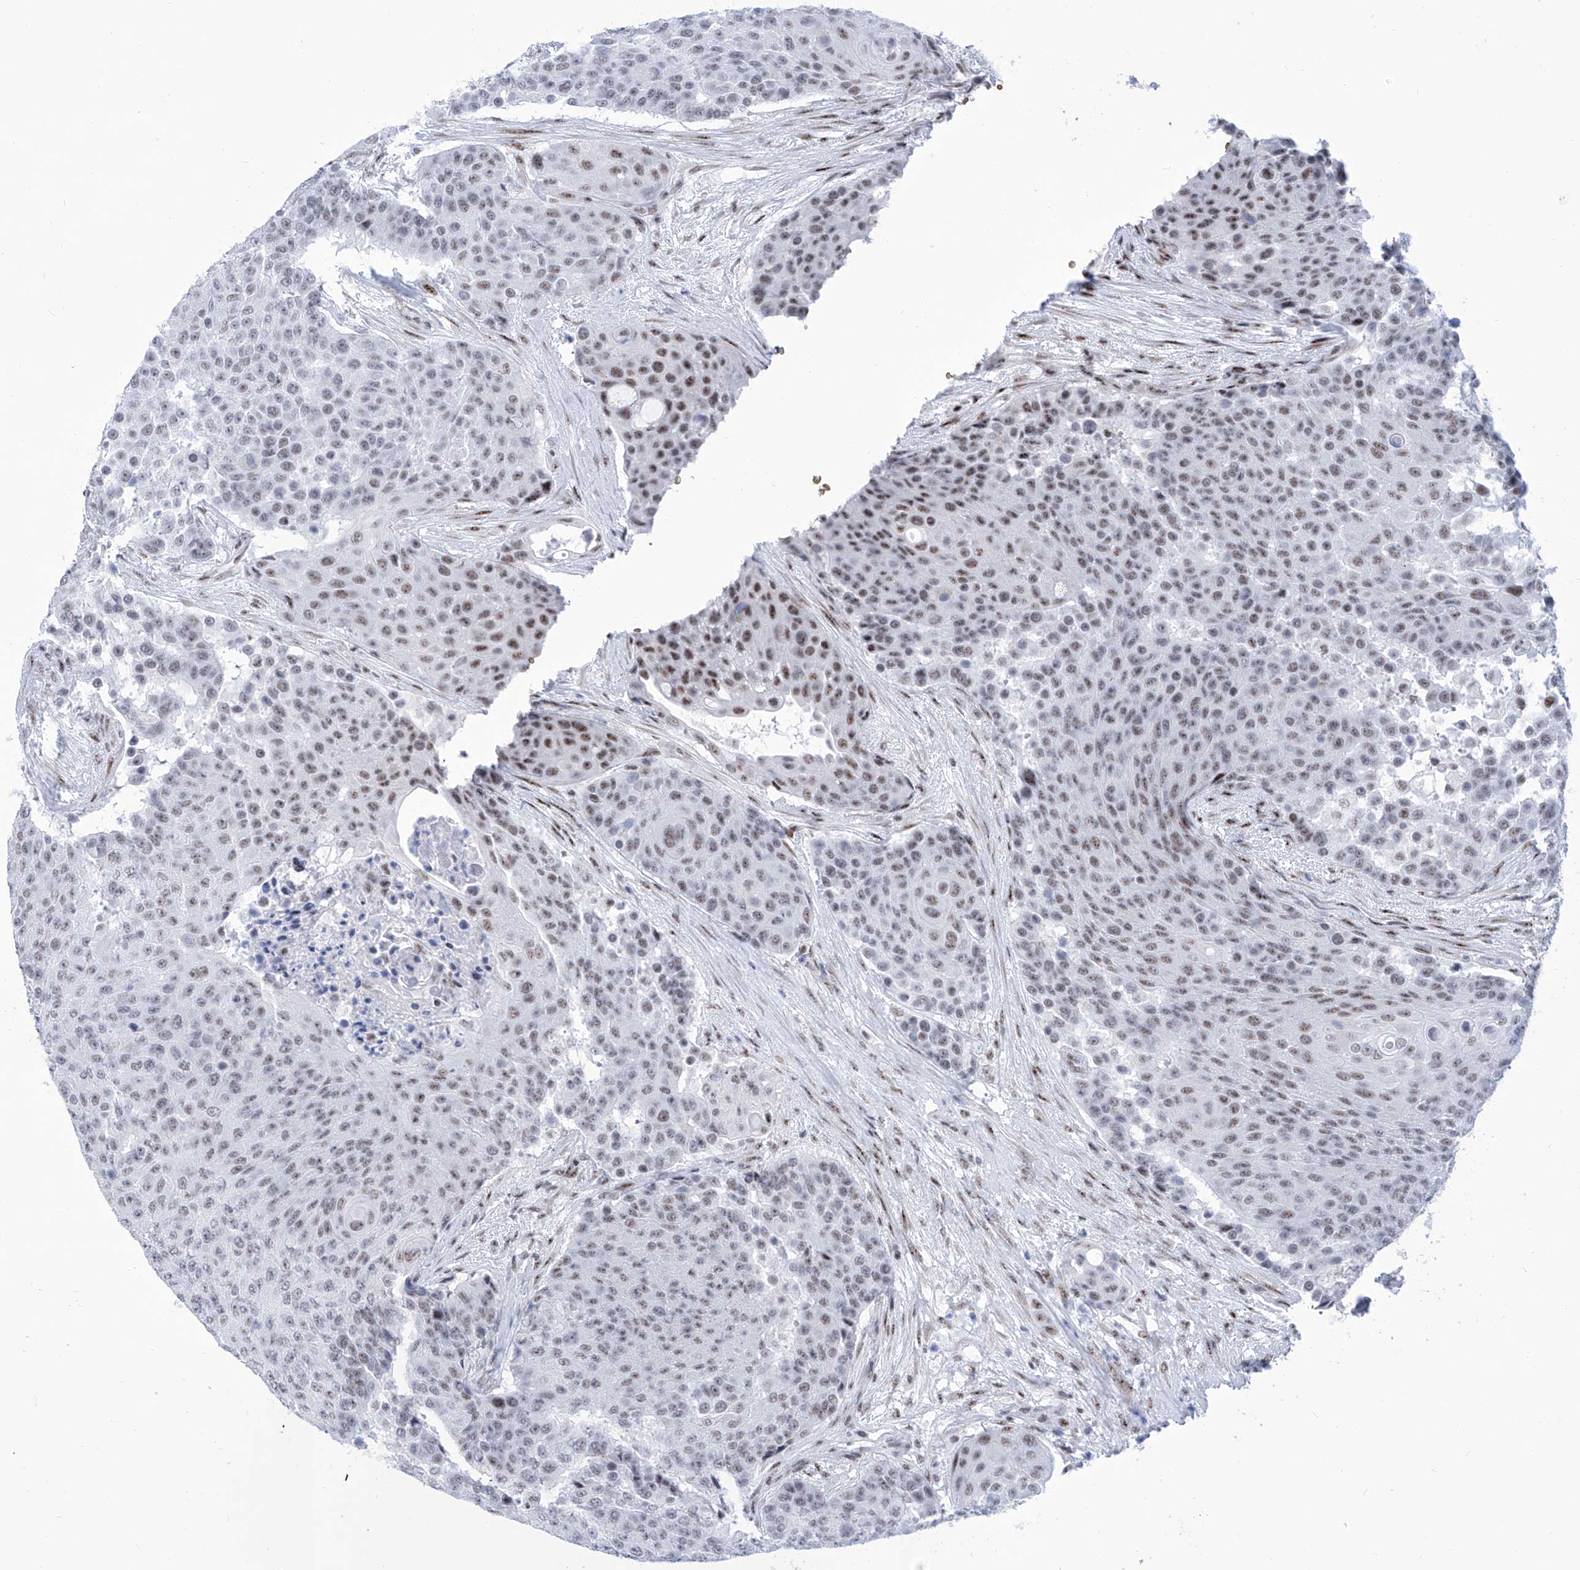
{"staining": {"intensity": "moderate", "quantity": "25%-75%", "location": "nuclear"}, "tissue": "urothelial cancer", "cell_type": "Tumor cells", "image_type": "cancer", "snomed": [{"axis": "morphology", "description": "Urothelial carcinoma, High grade"}, {"axis": "topography", "description": "Urinary bladder"}], "caption": "Tumor cells demonstrate medium levels of moderate nuclear positivity in about 25%-75% of cells in human urothelial carcinoma (high-grade).", "gene": "SART1", "patient": {"sex": "female", "age": 63}}